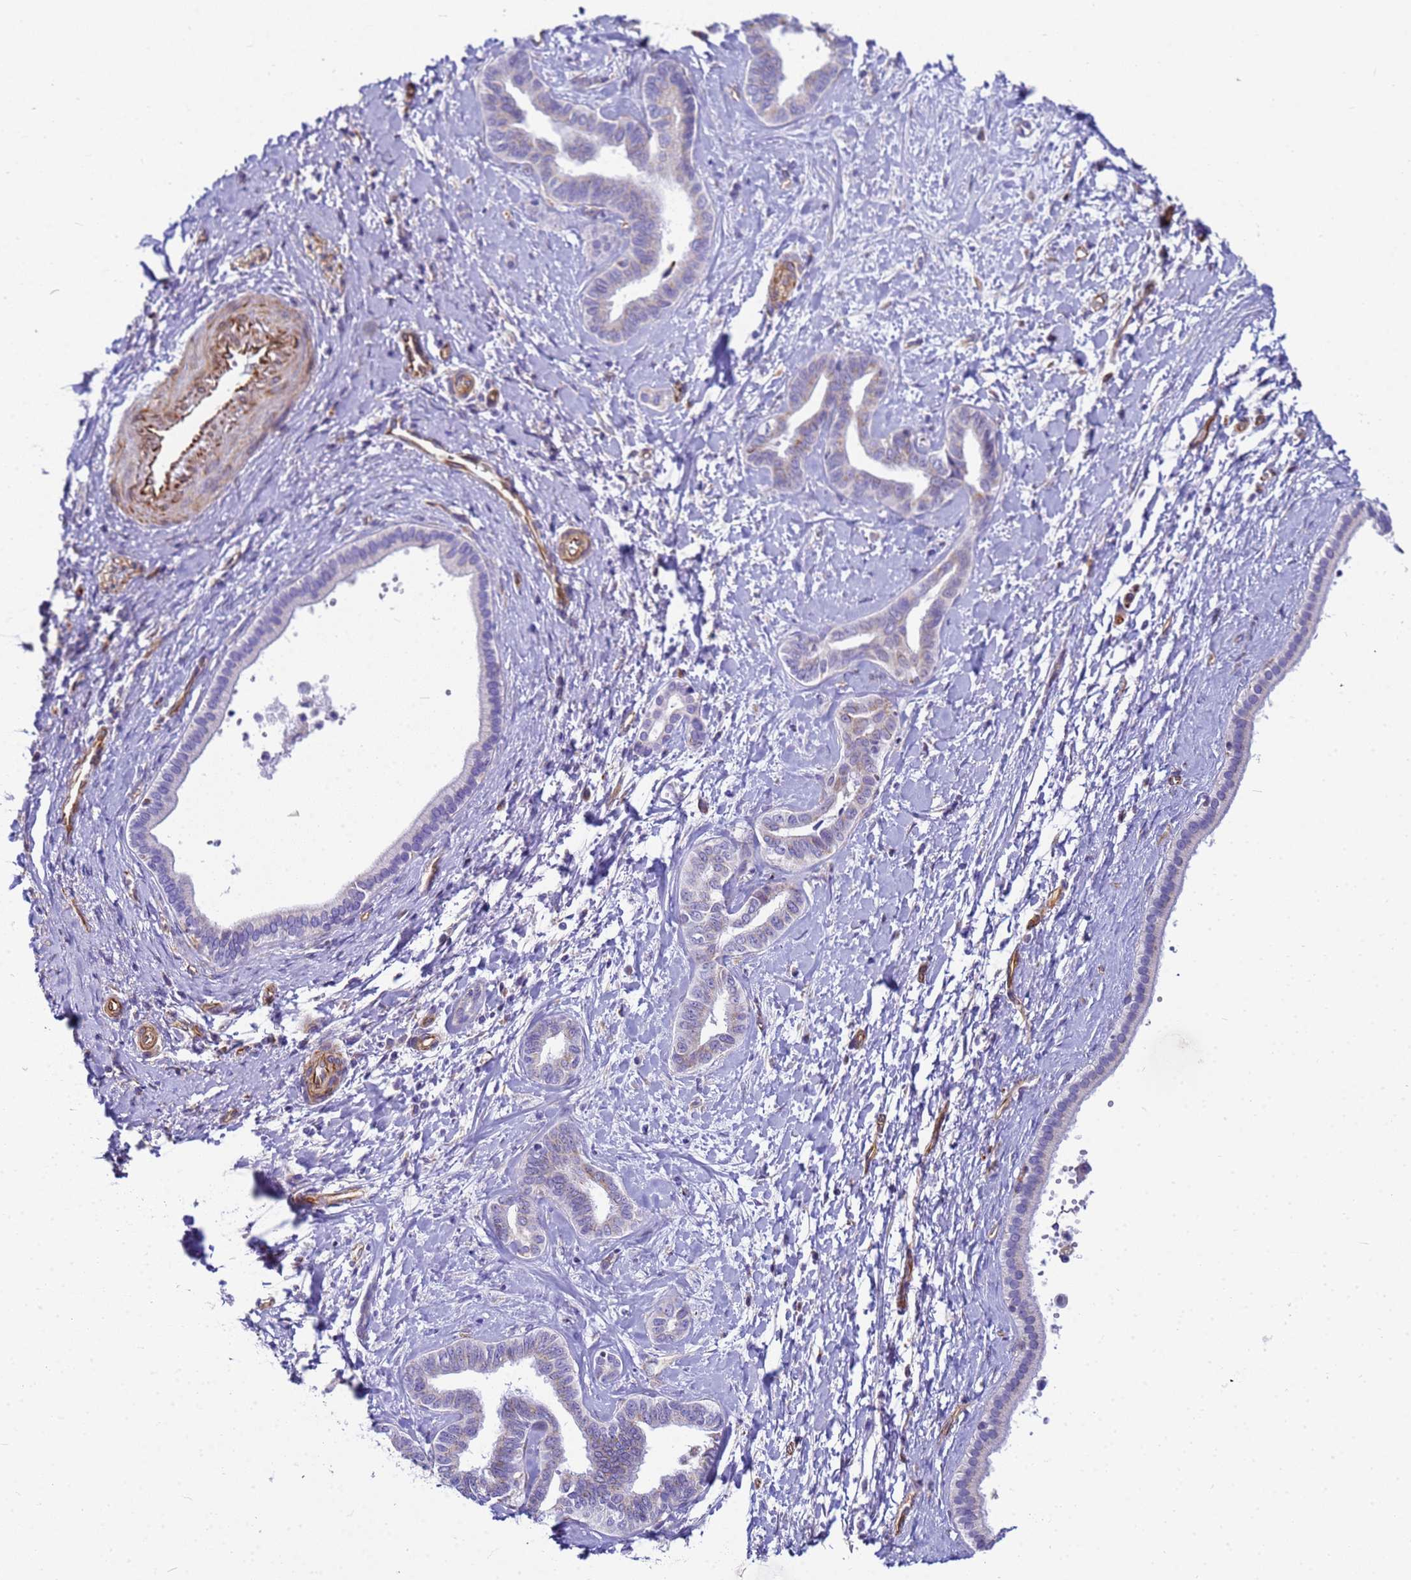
{"staining": {"intensity": "negative", "quantity": "none", "location": "none"}, "tissue": "liver cancer", "cell_type": "Tumor cells", "image_type": "cancer", "snomed": [{"axis": "morphology", "description": "Cholangiocarcinoma"}, {"axis": "topography", "description": "Liver"}], "caption": "DAB (3,3'-diaminobenzidine) immunohistochemical staining of cholangiocarcinoma (liver) shows no significant expression in tumor cells.", "gene": "UBXN2B", "patient": {"sex": "female", "age": 77}}